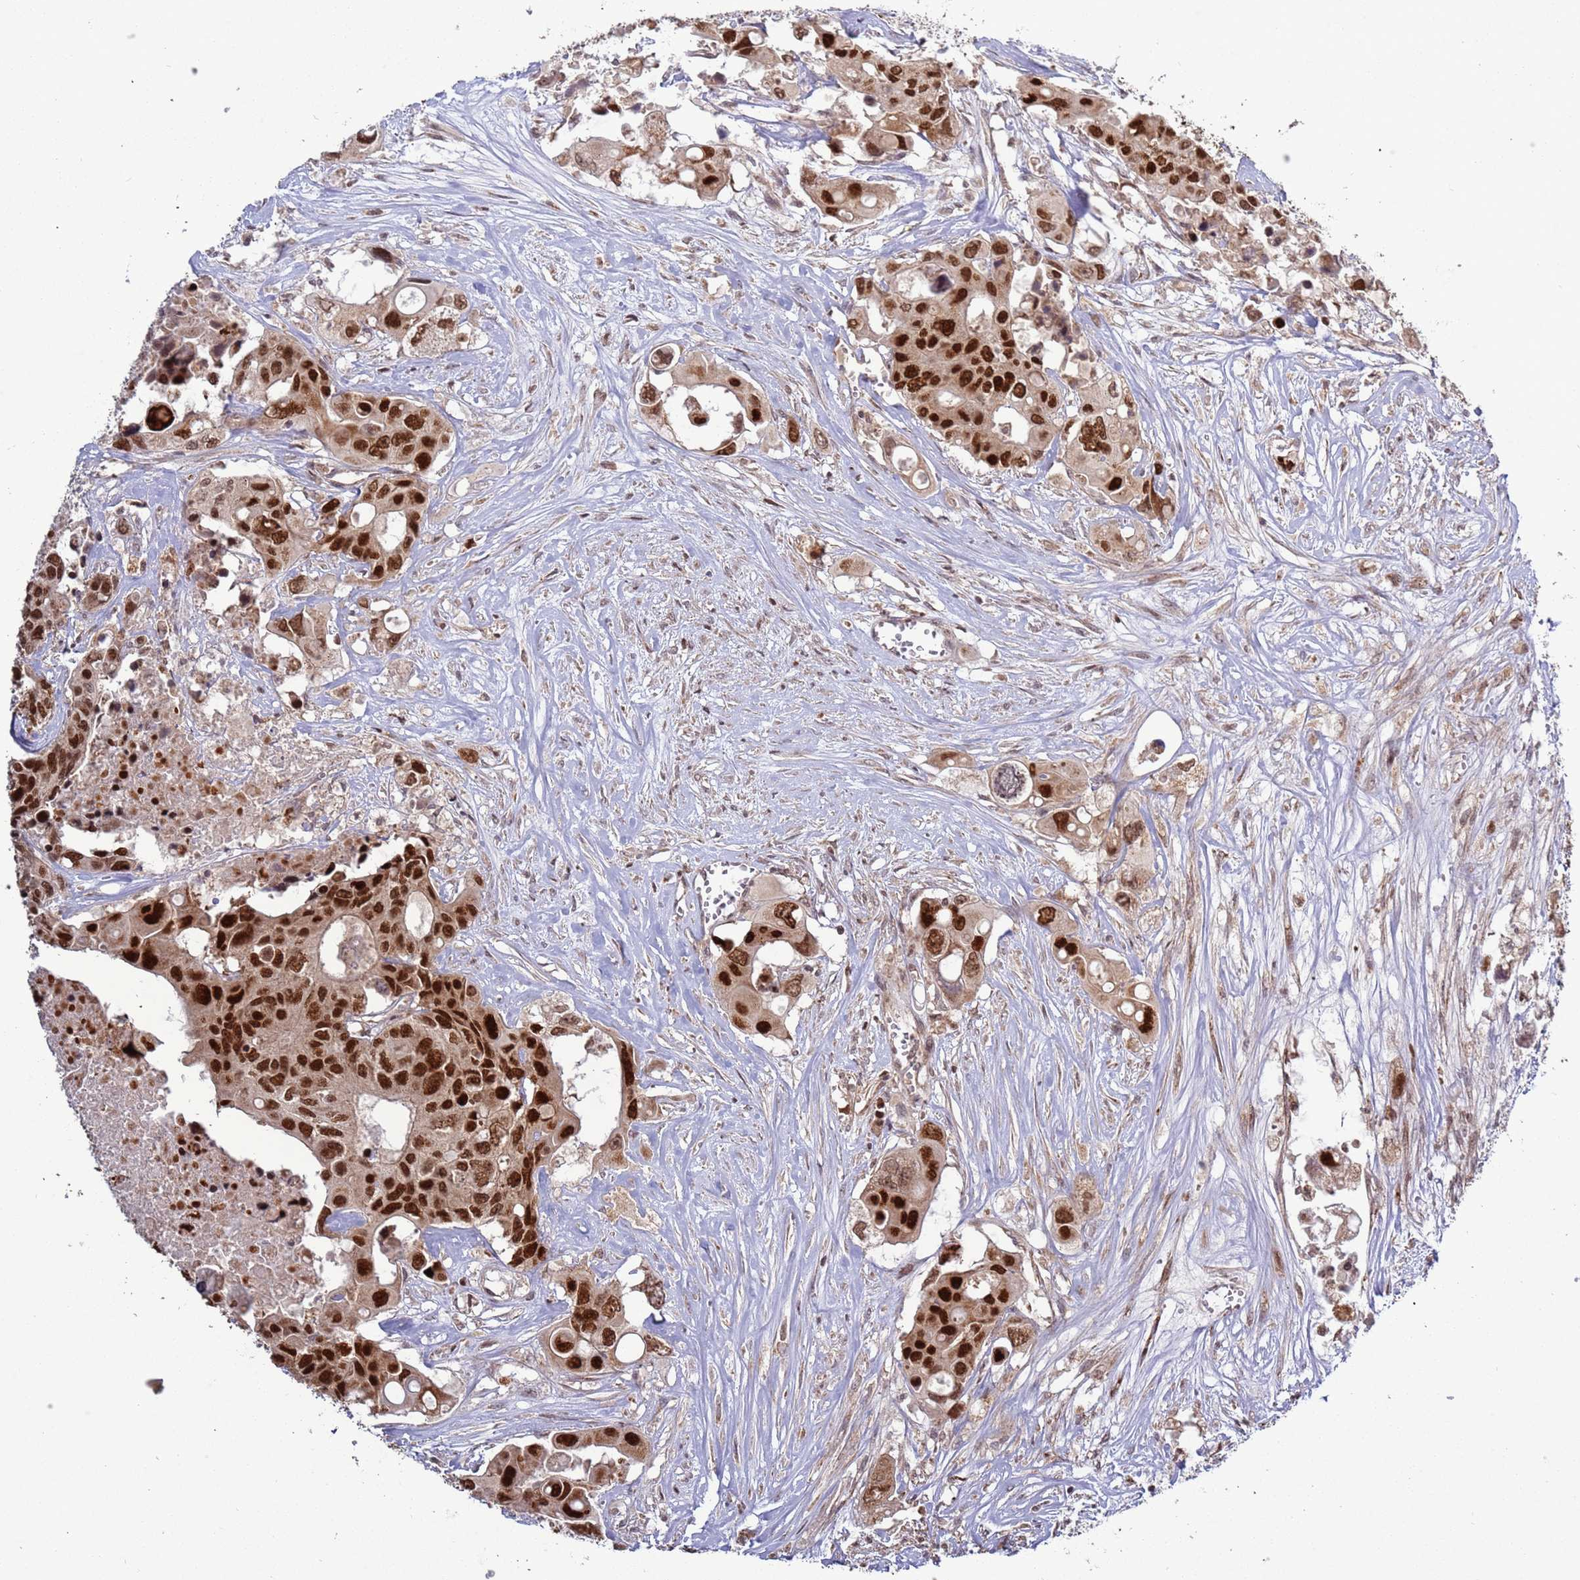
{"staining": {"intensity": "strong", "quantity": ">75%", "location": "nuclear"}, "tissue": "colorectal cancer", "cell_type": "Tumor cells", "image_type": "cancer", "snomed": [{"axis": "morphology", "description": "Adenocarcinoma, NOS"}, {"axis": "topography", "description": "Colon"}], "caption": "Brown immunohistochemical staining in colorectal cancer (adenocarcinoma) exhibits strong nuclear expression in about >75% of tumor cells. (DAB IHC, brown staining for protein, blue staining for nuclei).", "gene": "RCOR2", "patient": {"sex": "male", "age": 77}}